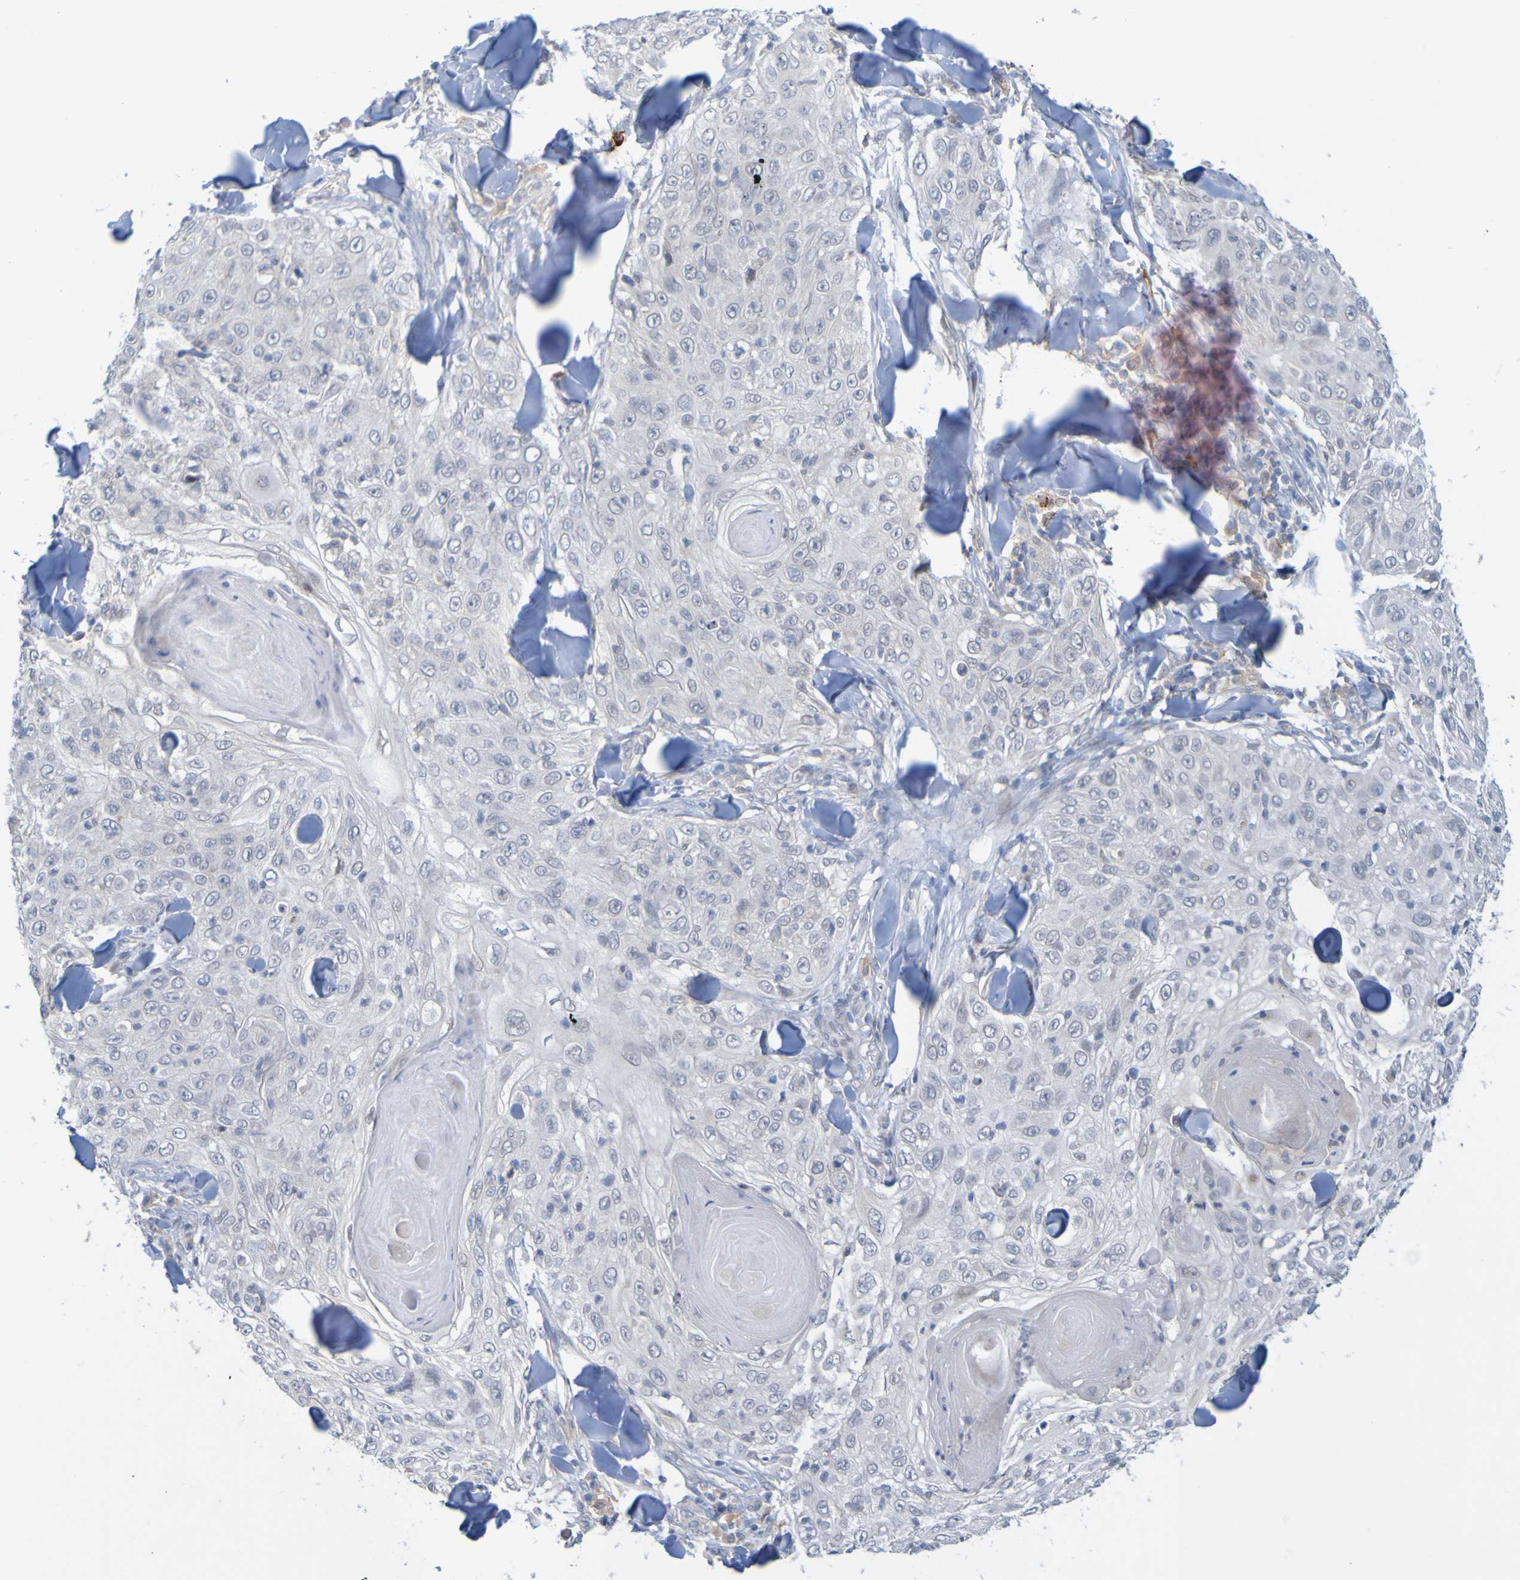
{"staining": {"intensity": "negative", "quantity": "none", "location": "none"}, "tissue": "skin cancer", "cell_type": "Tumor cells", "image_type": "cancer", "snomed": [{"axis": "morphology", "description": "Squamous cell carcinoma, NOS"}, {"axis": "topography", "description": "Skin"}], "caption": "Protein analysis of skin cancer displays no significant positivity in tumor cells.", "gene": "LILRB5", "patient": {"sex": "male", "age": 86}}